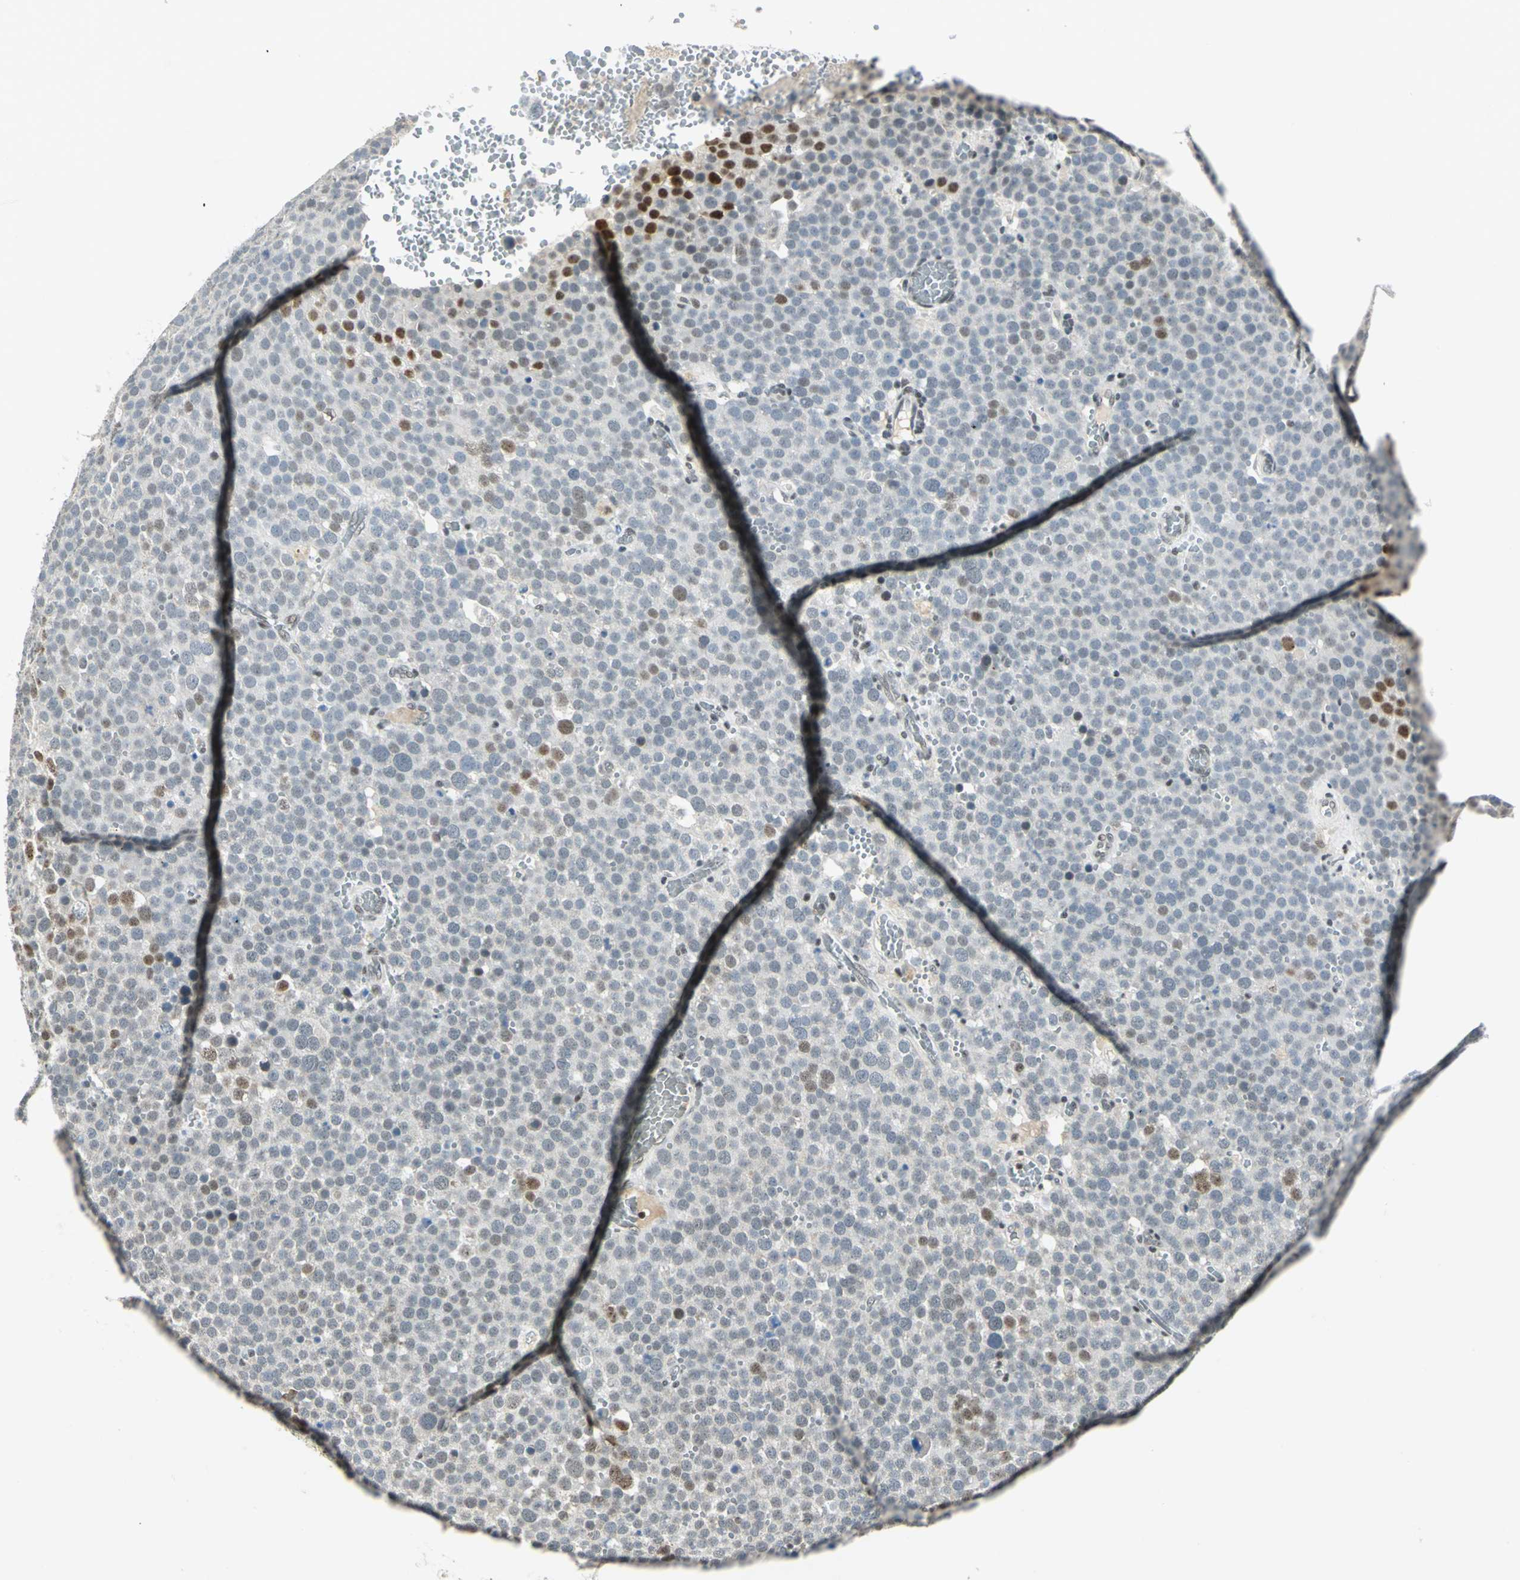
{"staining": {"intensity": "moderate", "quantity": "25%-75%", "location": "nuclear"}, "tissue": "testis cancer", "cell_type": "Tumor cells", "image_type": "cancer", "snomed": [{"axis": "morphology", "description": "Seminoma, NOS"}, {"axis": "topography", "description": "Testis"}], "caption": "Immunohistochemical staining of testis seminoma demonstrates medium levels of moderate nuclear staining in approximately 25%-75% of tumor cells.", "gene": "CCNT1", "patient": {"sex": "male", "age": 71}}